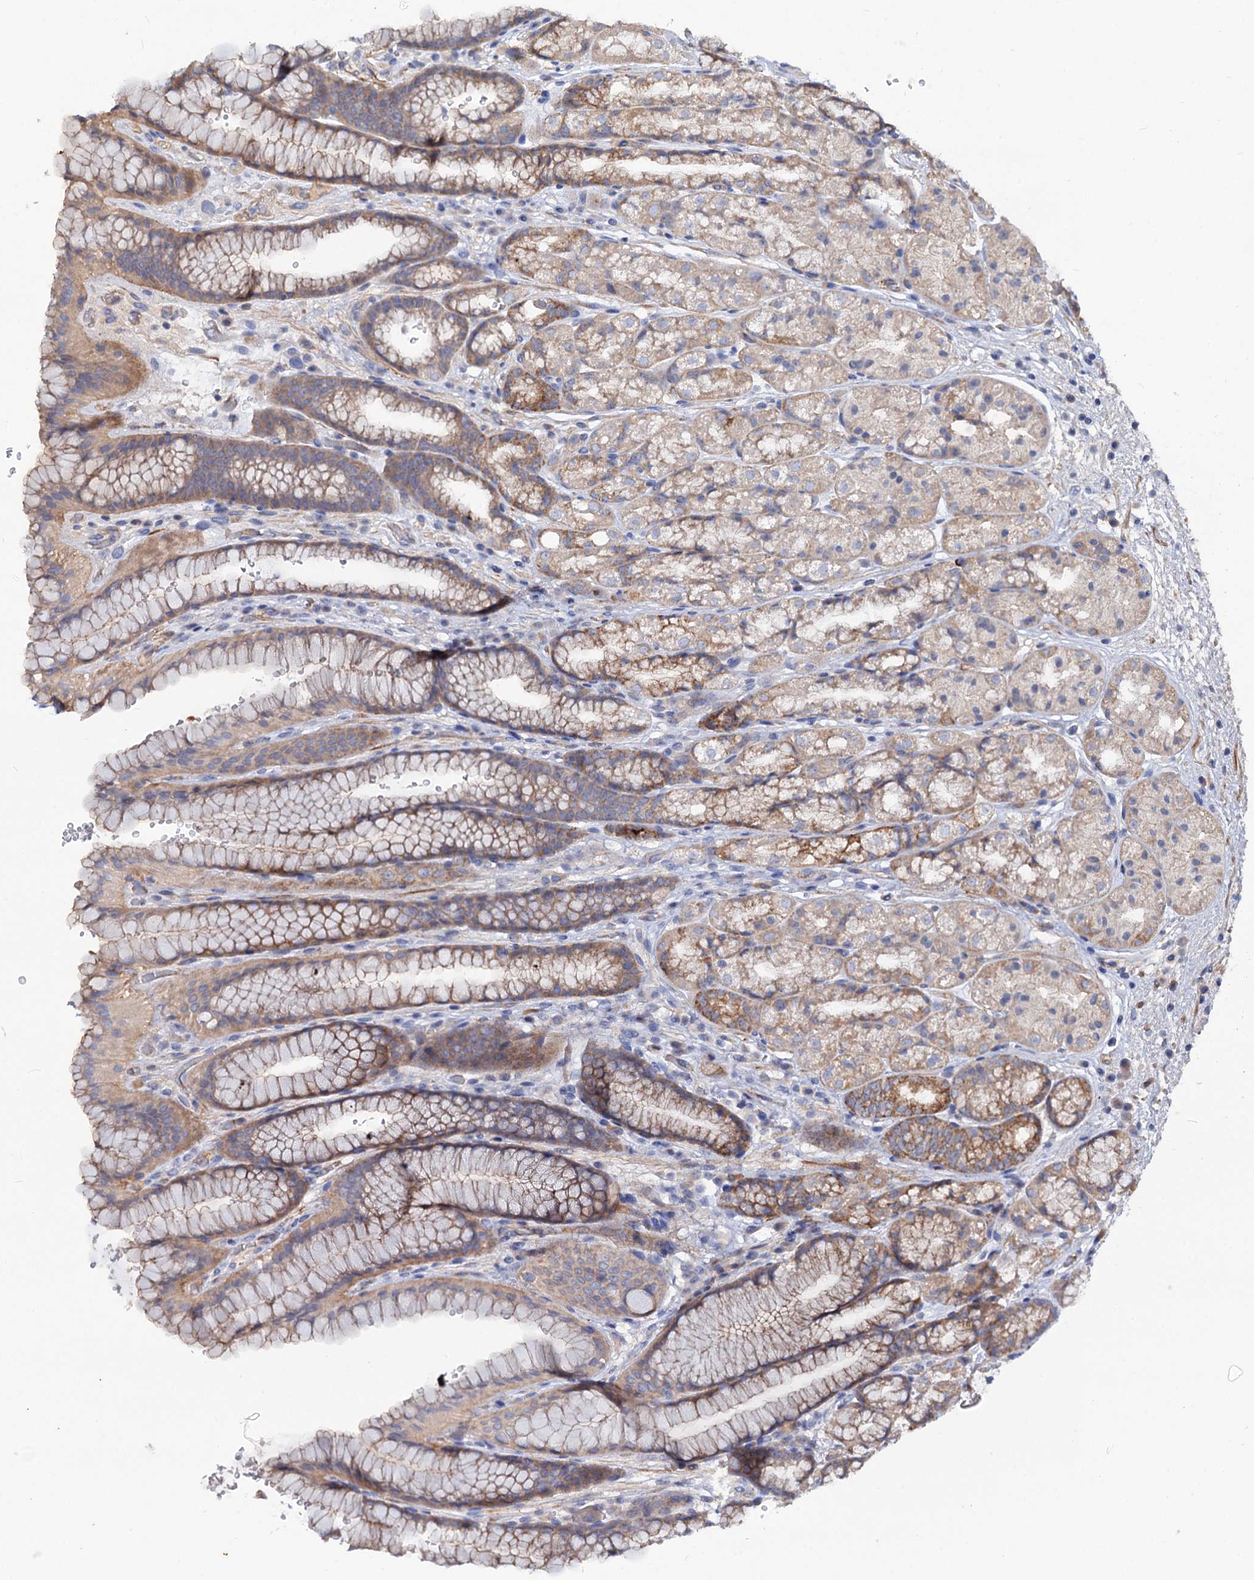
{"staining": {"intensity": "moderate", "quantity": "25%-75%", "location": "cytoplasmic/membranous"}, "tissue": "stomach", "cell_type": "Glandular cells", "image_type": "normal", "snomed": [{"axis": "morphology", "description": "Normal tissue, NOS"}, {"axis": "morphology", "description": "Adenocarcinoma, NOS"}, {"axis": "topography", "description": "Stomach"}], "caption": "Stomach stained for a protein (brown) shows moderate cytoplasmic/membranous positive staining in about 25%-75% of glandular cells.", "gene": "NUDCD2", "patient": {"sex": "male", "age": 57}}